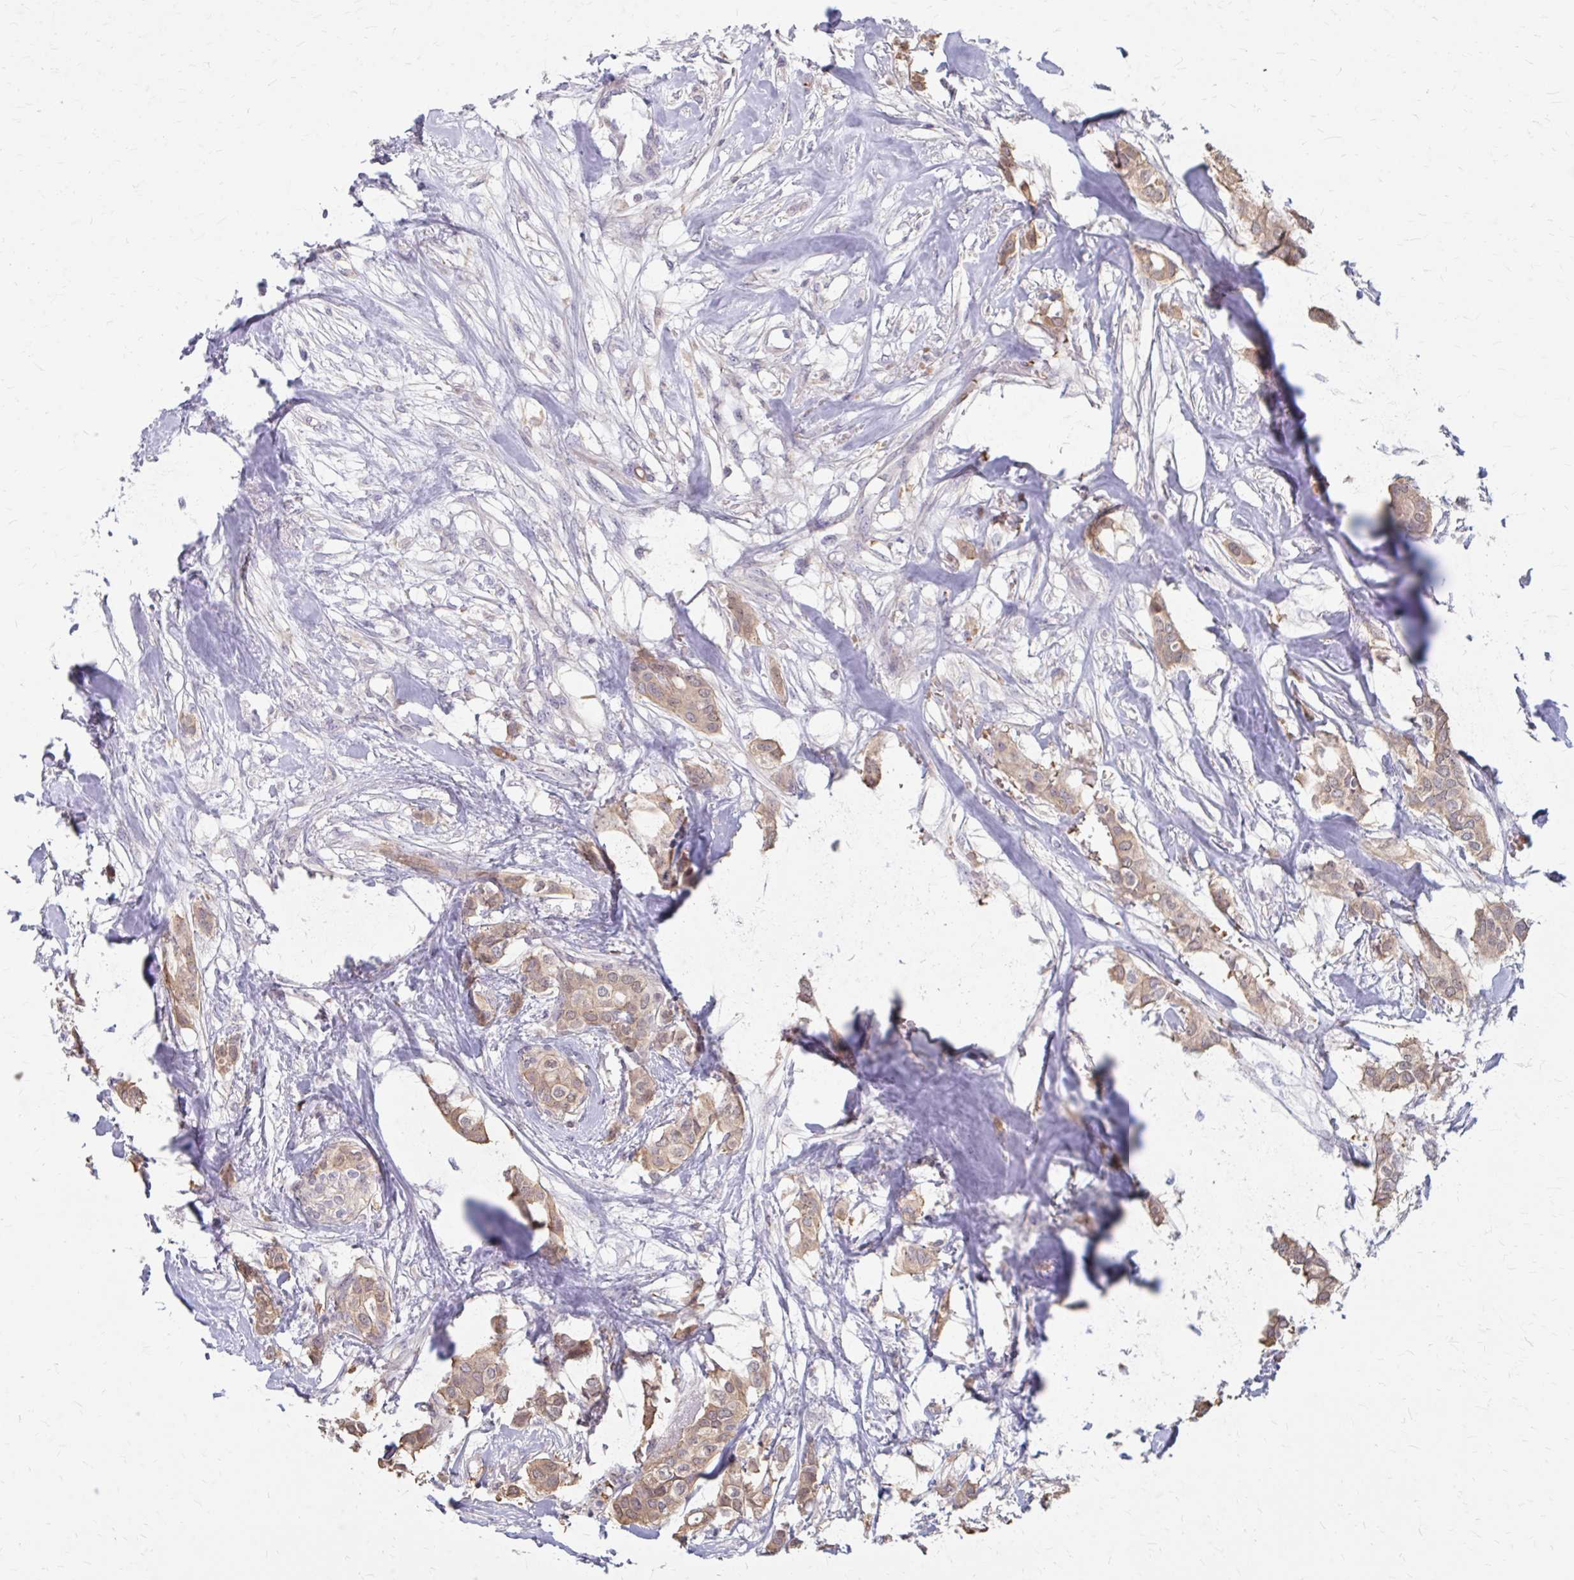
{"staining": {"intensity": "weak", "quantity": ">75%", "location": "cytoplasmic/membranous"}, "tissue": "breast cancer", "cell_type": "Tumor cells", "image_type": "cancer", "snomed": [{"axis": "morphology", "description": "Duct carcinoma"}, {"axis": "topography", "description": "Breast"}], "caption": "Immunohistochemical staining of breast cancer (infiltrating ductal carcinoma) shows low levels of weak cytoplasmic/membranous protein positivity in about >75% of tumor cells.", "gene": "IFI44L", "patient": {"sex": "female", "age": 62}}